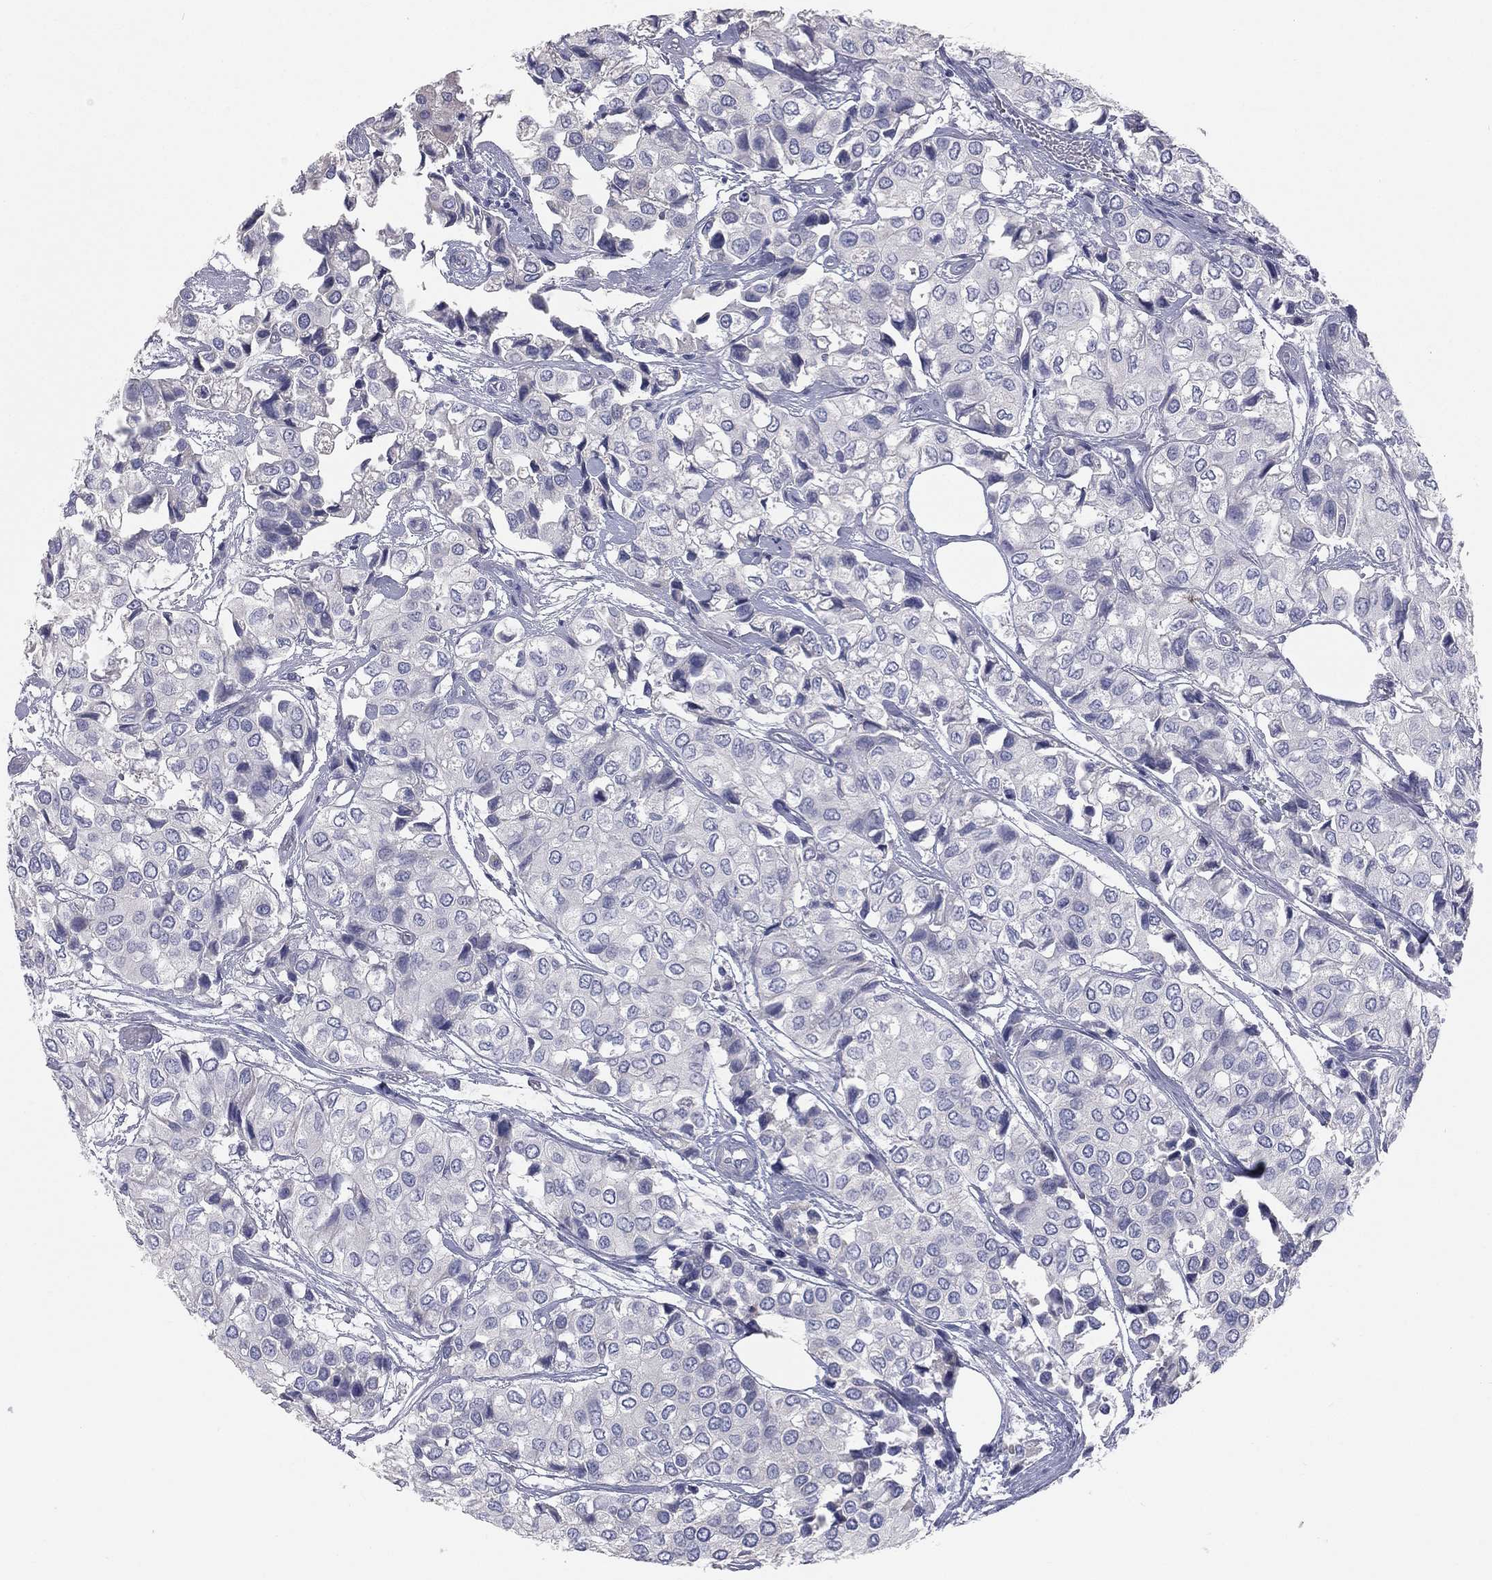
{"staining": {"intensity": "negative", "quantity": "none", "location": "none"}, "tissue": "urothelial cancer", "cell_type": "Tumor cells", "image_type": "cancer", "snomed": [{"axis": "morphology", "description": "Urothelial carcinoma, High grade"}, {"axis": "topography", "description": "Urinary bladder"}], "caption": "Immunohistochemistry histopathology image of neoplastic tissue: urothelial cancer stained with DAB (3,3'-diaminobenzidine) exhibits no significant protein expression in tumor cells. (DAB immunohistochemistry (IHC) visualized using brightfield microscopy, high magnification).", "gene": "STK31", "patient": {"sex": "male", "age": 73}}